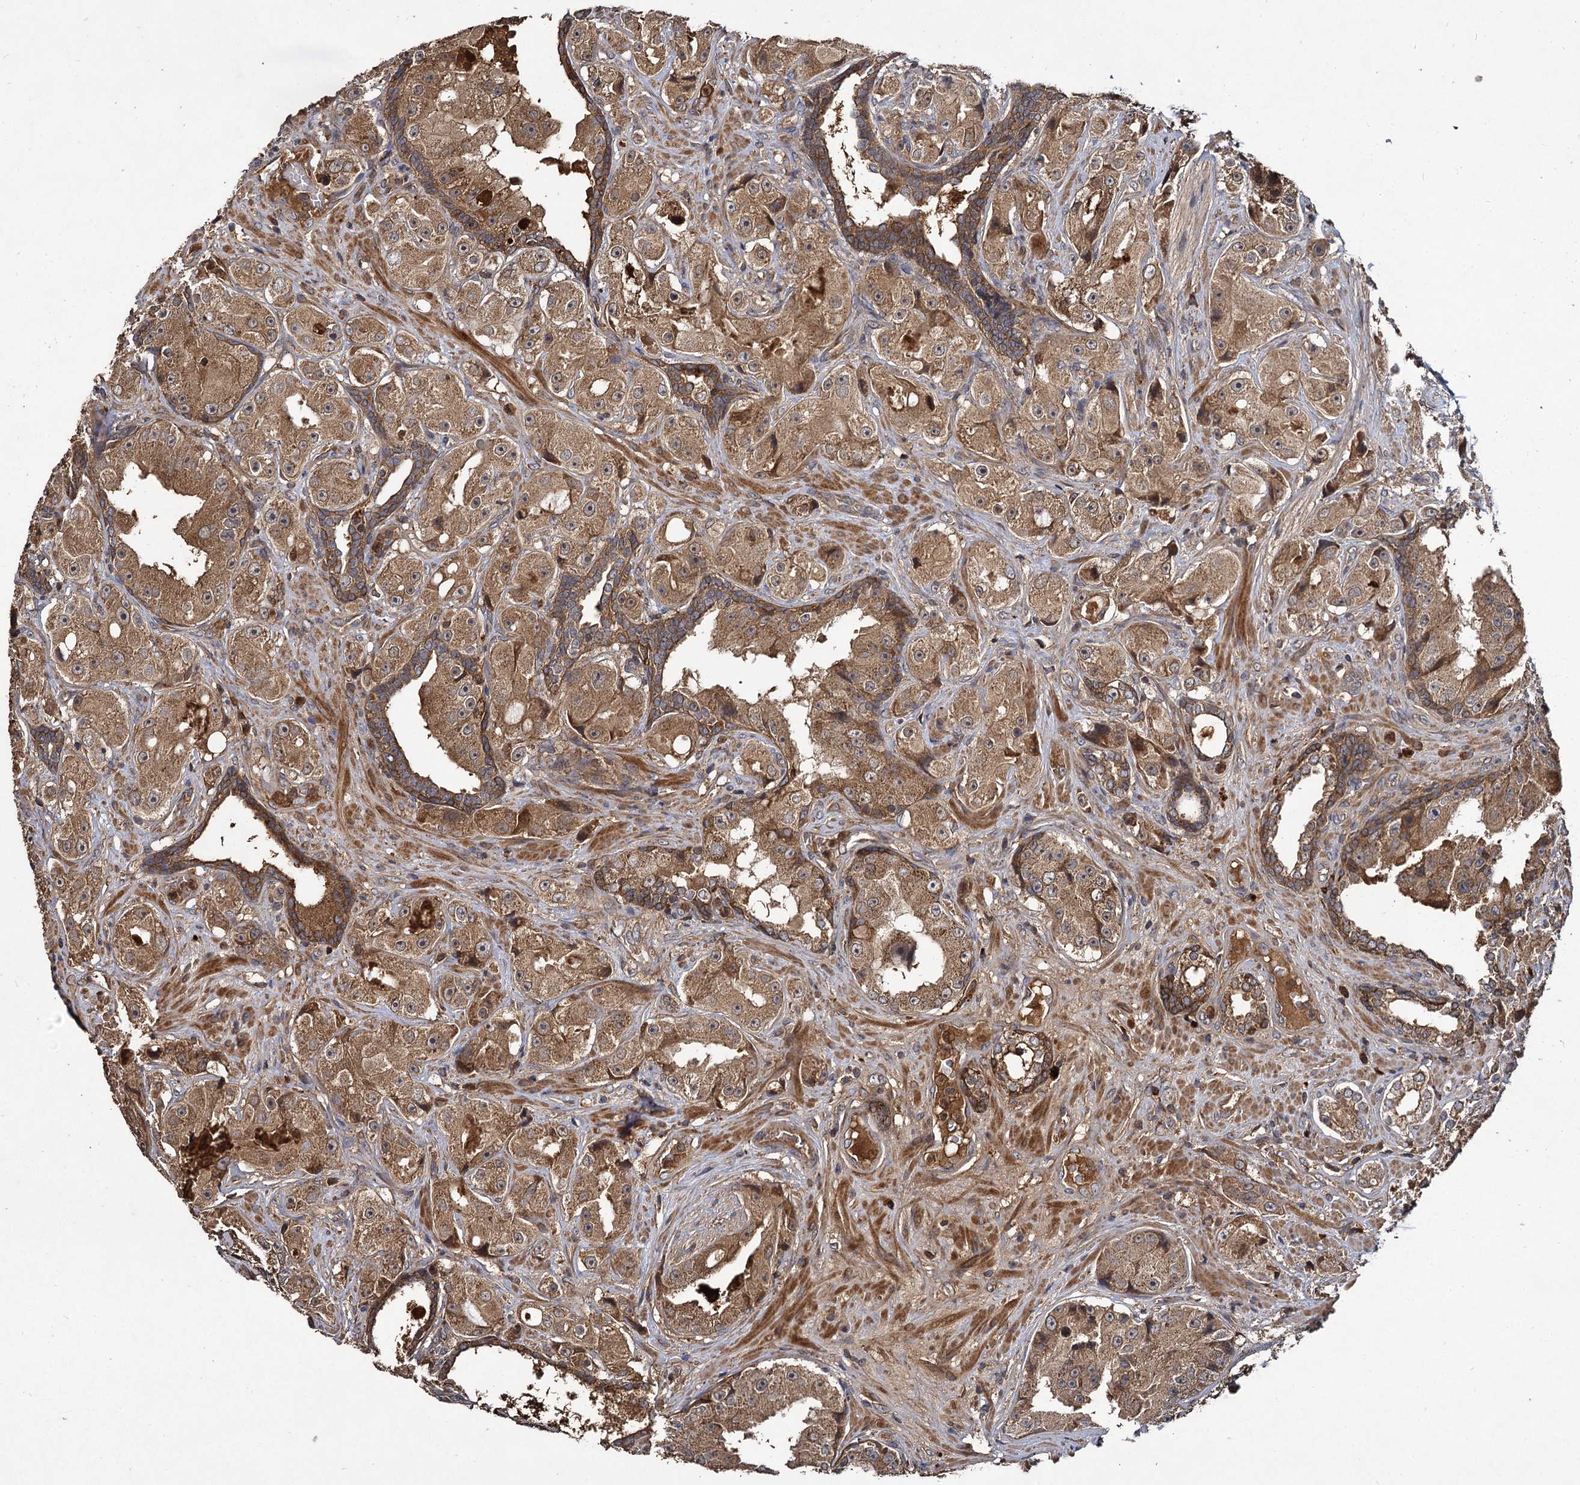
{"staining": {"intensity": "moderate", "quantity": ">75%", "location": "cytoplasmic/membranous"}, "tissue": "prostate cancer", "cell_type": "Tumor cells", "image_type": "cancer", "snomed": [{"axis": "morphology", "description": "Adenocarcinoma, High grade"}, {"axis": "topography", "description": "Prostate"}], "caption": "DAB immunohistochemical staining of prostate cancer reveals moderate cytoplasmic/membranous protein expression in approximately >75% of tumor cells.", "gene": "GCLC", "patient": {"sex": "male", "age": 73}}